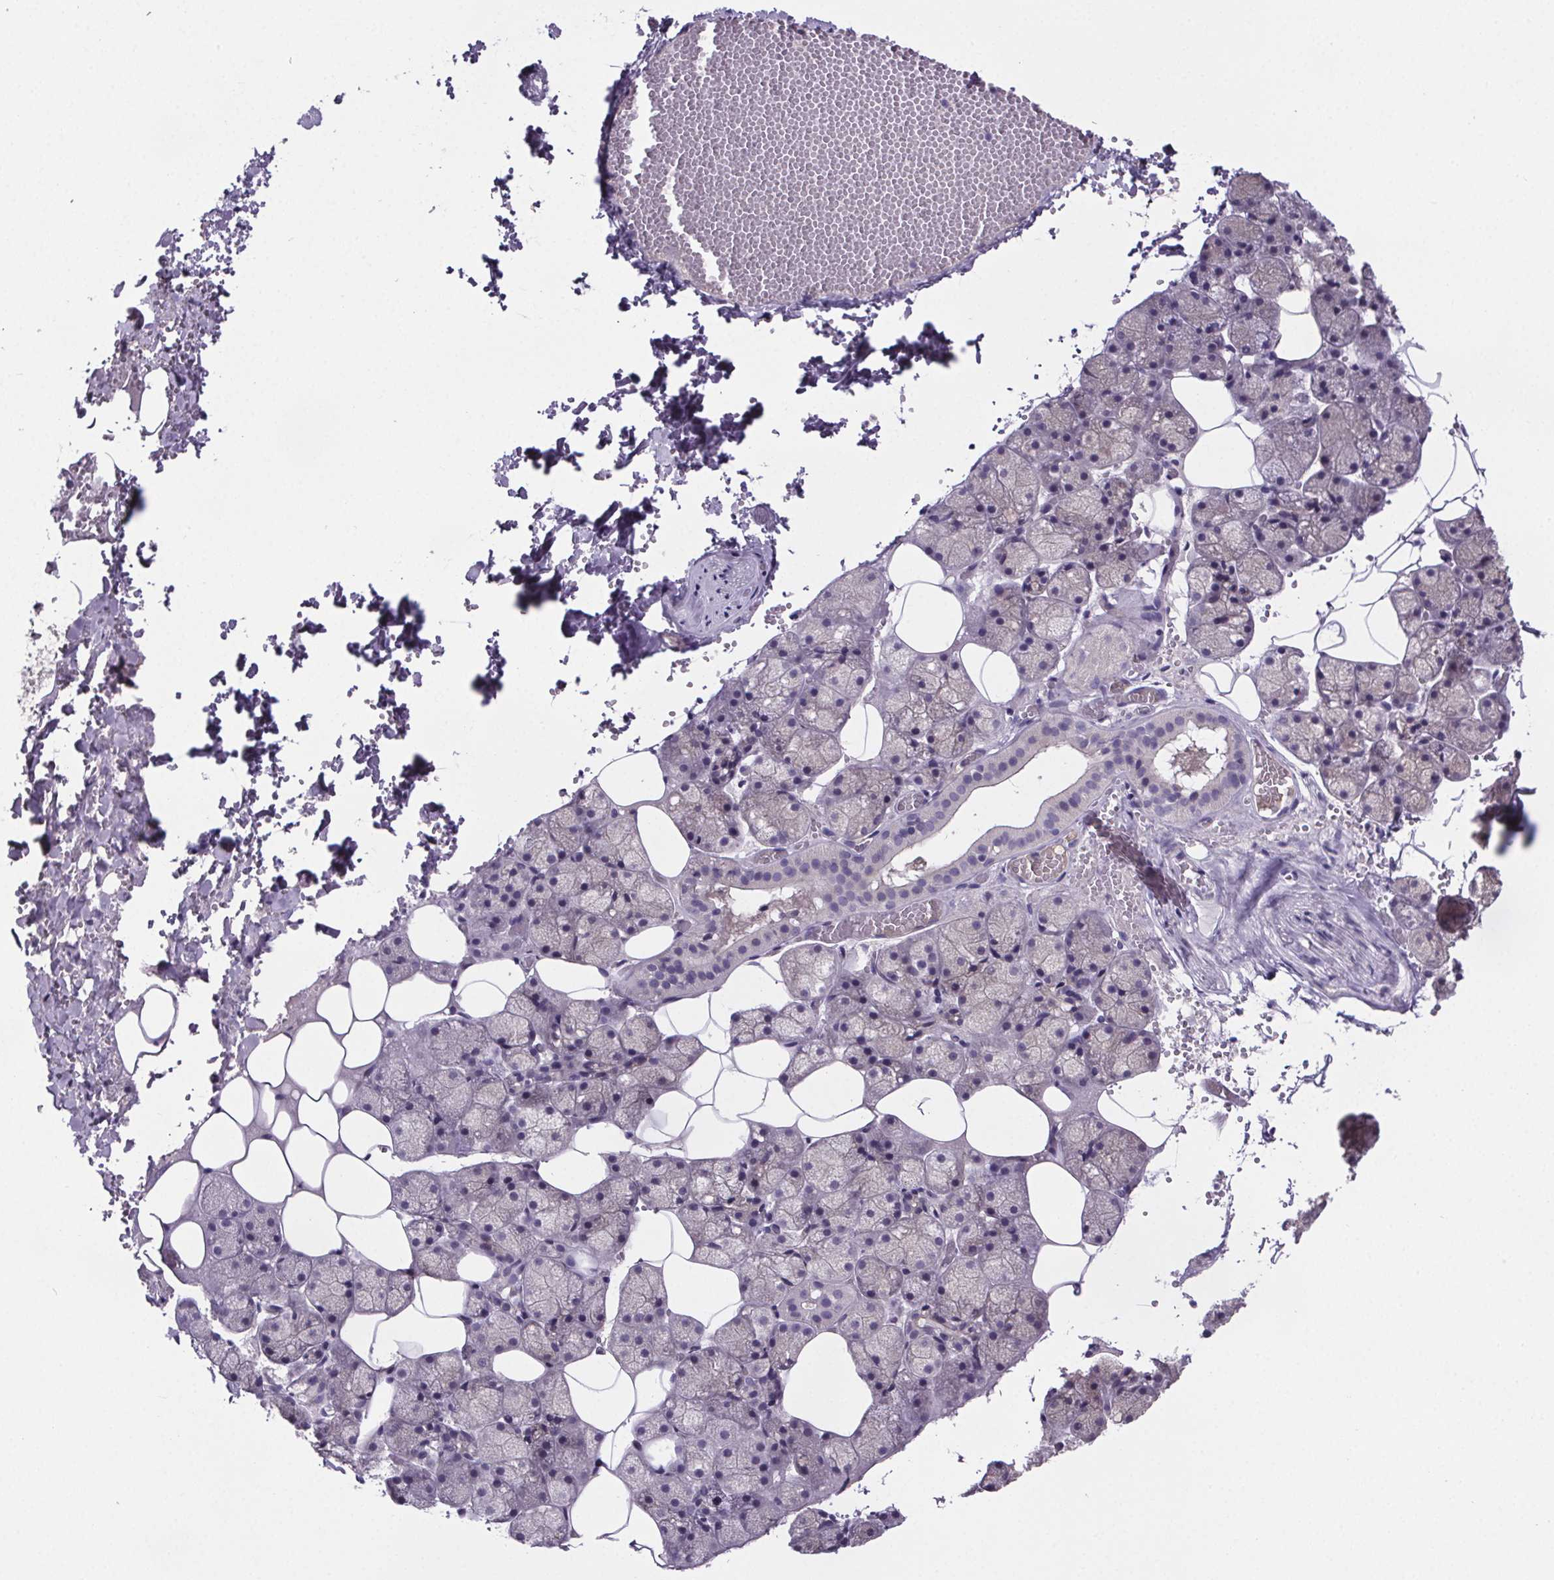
{"staining": {"intensity": "negative", "quantity": "none", "location": "none"}, "tissue": "salivary gland", "cell_type": "Glandular cells", "image_type": "normal", "snomed": [{"axis": "morphology", "description": "Normal tissue, NOS"}, {"axis": "topography", "description": "Salivary gland"}], "caption": "The micrograph demonstrates no significant positivity in glandular cells of salivary gland.", "gene": "CUBN", "patient": {"sex": "male", "age": 38}}